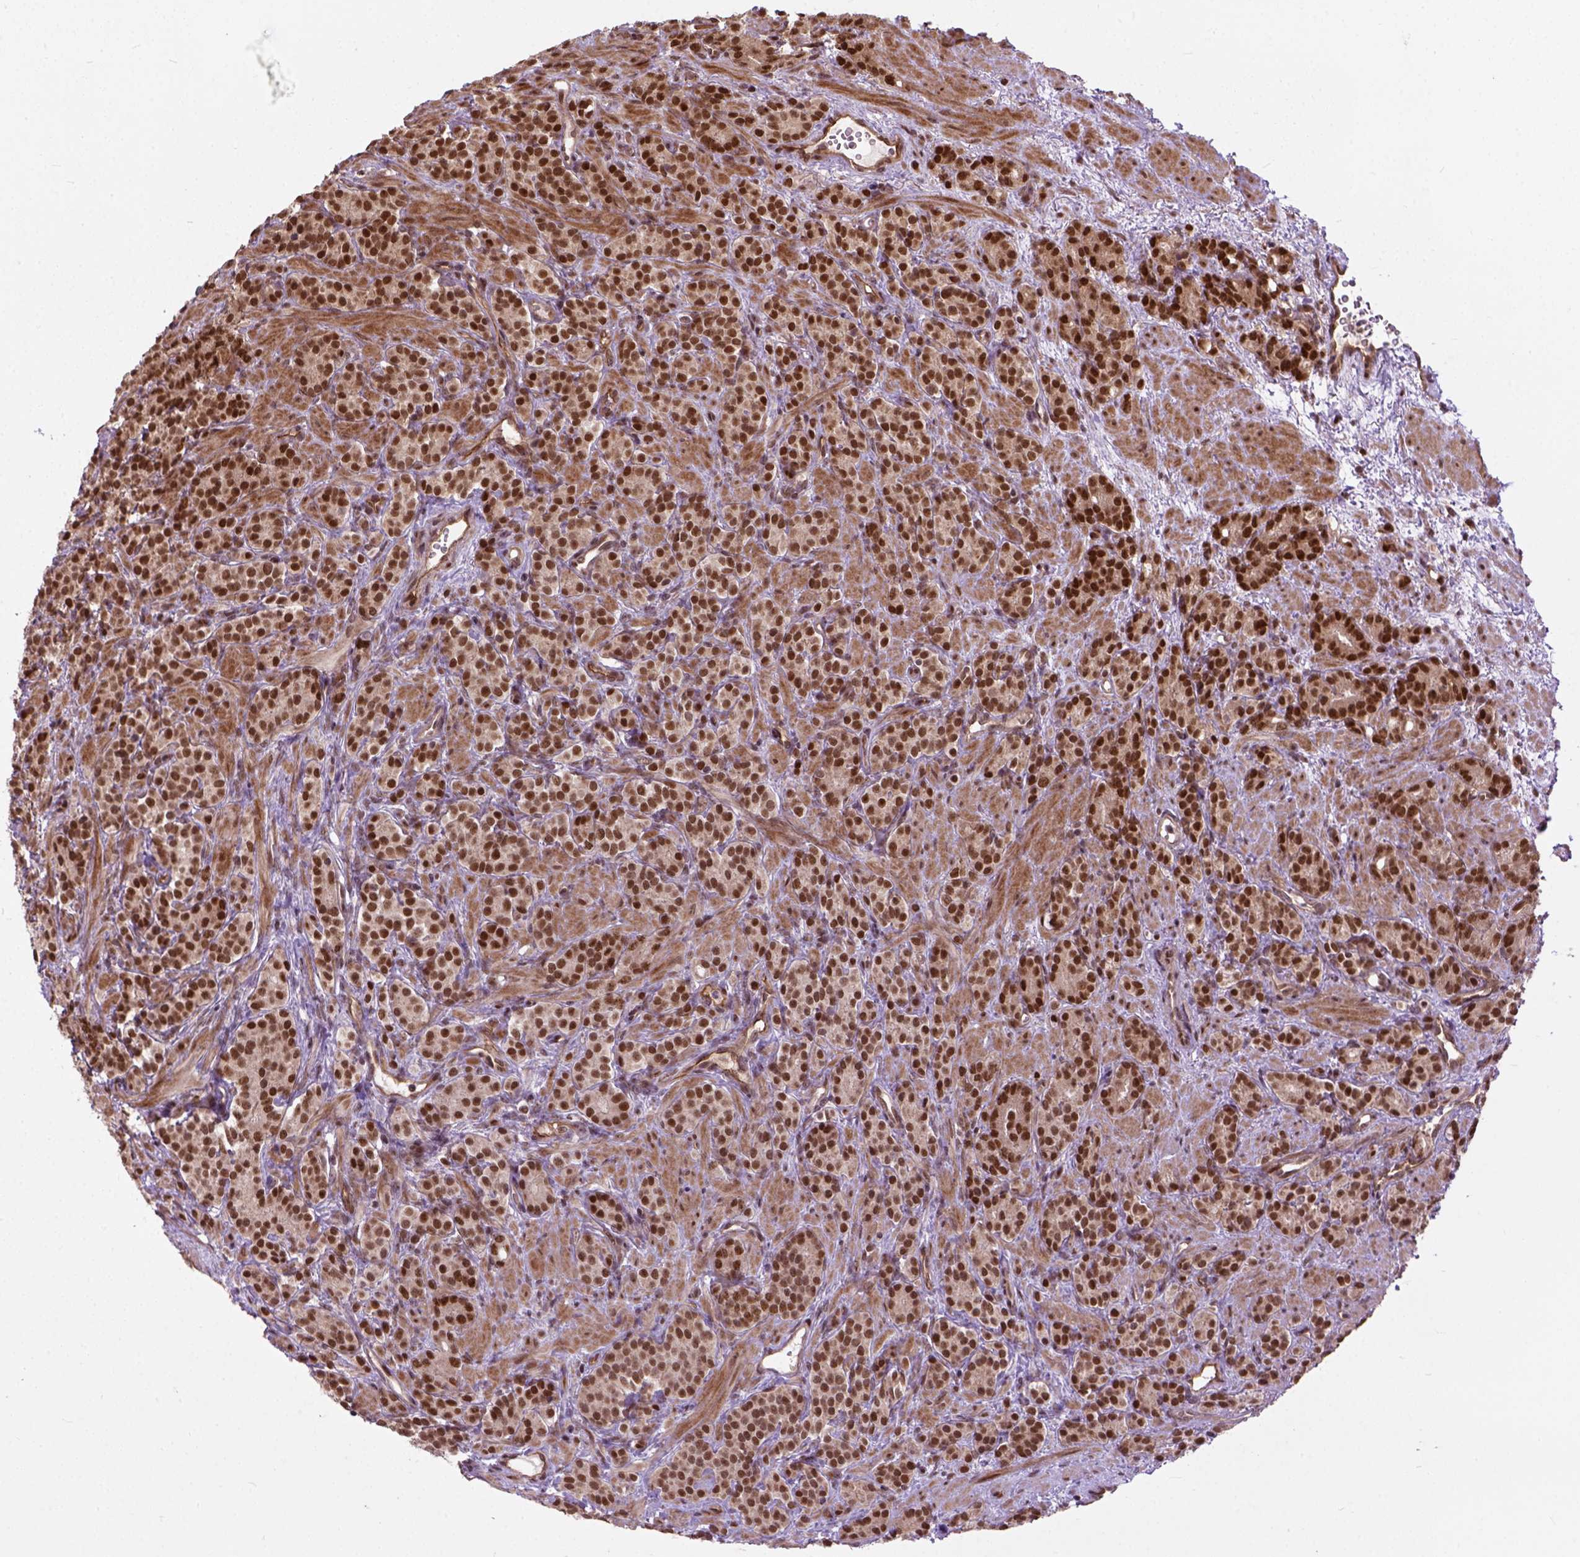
{"staining": {"intensity": "strong", "quantity": ">75%", "location": "nuclear"}, "tissue": "prostate cancer", "cell_type": "Tumor cells", "image_type": "cancer", "snomed": [{"axis": "morphology", "description": "Adenocarcinoma, High grade"}, {"axis": "topography", "description": "Prostate"}], "caption": "Immunohistochemical staining of high-grade adenocarcinoma (prostate) reveals strong nuclear protein positivity in approximately >75% of tumor cells.", "gene": "ZNF630", "patient": {"sex": "male", "age": 84}}